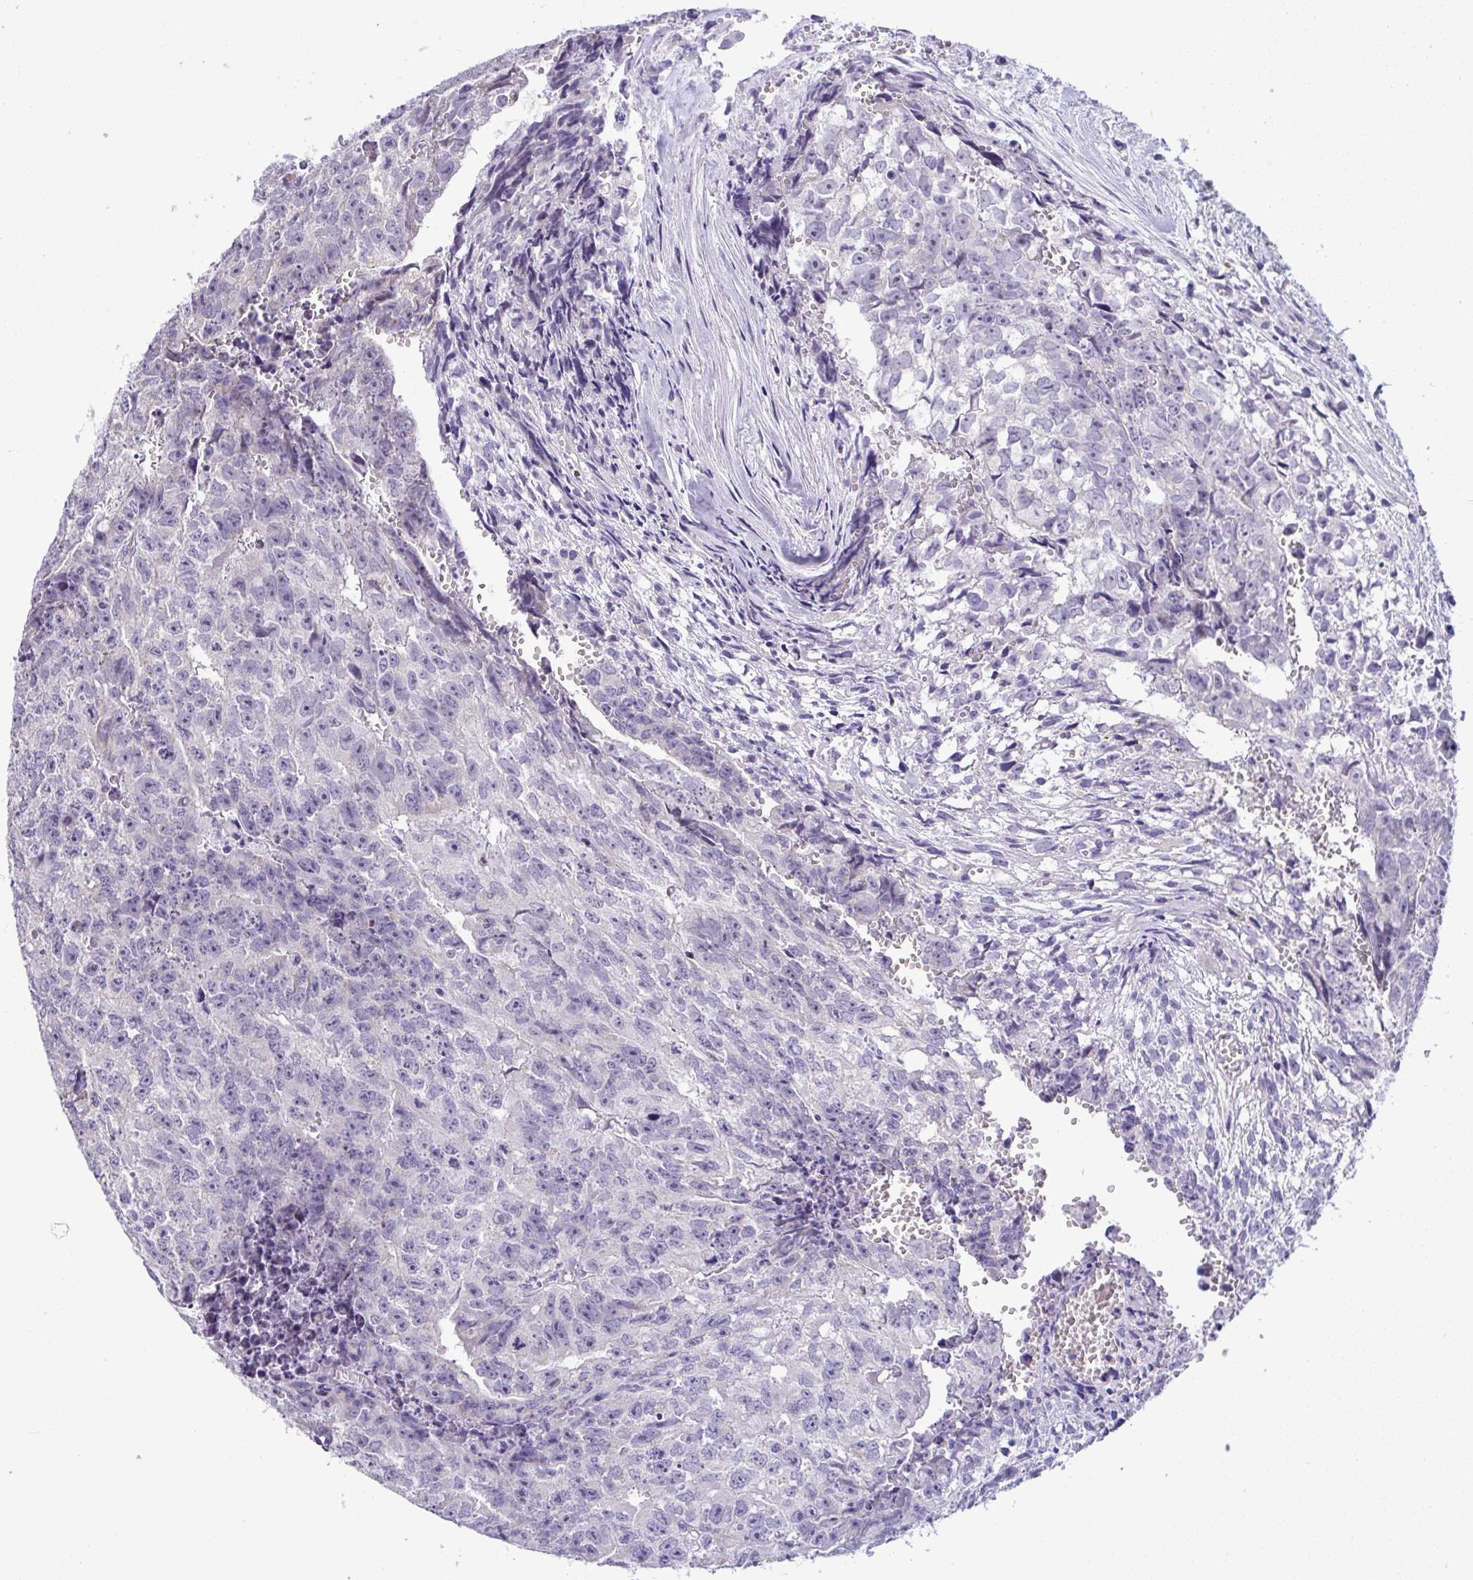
{"staining": {"intensity": "negative", "quantity": "none", "location": "none"}, "tissue": "testis cancer", "cell_type": "Tumor cells", "image_type": "cancer", "snomed": [{"axis": "morphology", "description": "Carcinoma, Embryonal, NOS"}, {"axis": "morphology", "description": "Teratoma, malignant, NOS"}, {"axis": "topography", "description": "Testis"}], "caption": "DAB (3,3'-diaminobenzidine) immunohistochemical staining of human testis cancer (embryonal carcinoma) reveals no significant positivity in tumor cells. (DAB immunohistochemistry (IHC) visualized using brightfield microscopy, high magnification).", "gene": "YBX2", "patient": {"sex": "male", "age": 24}}